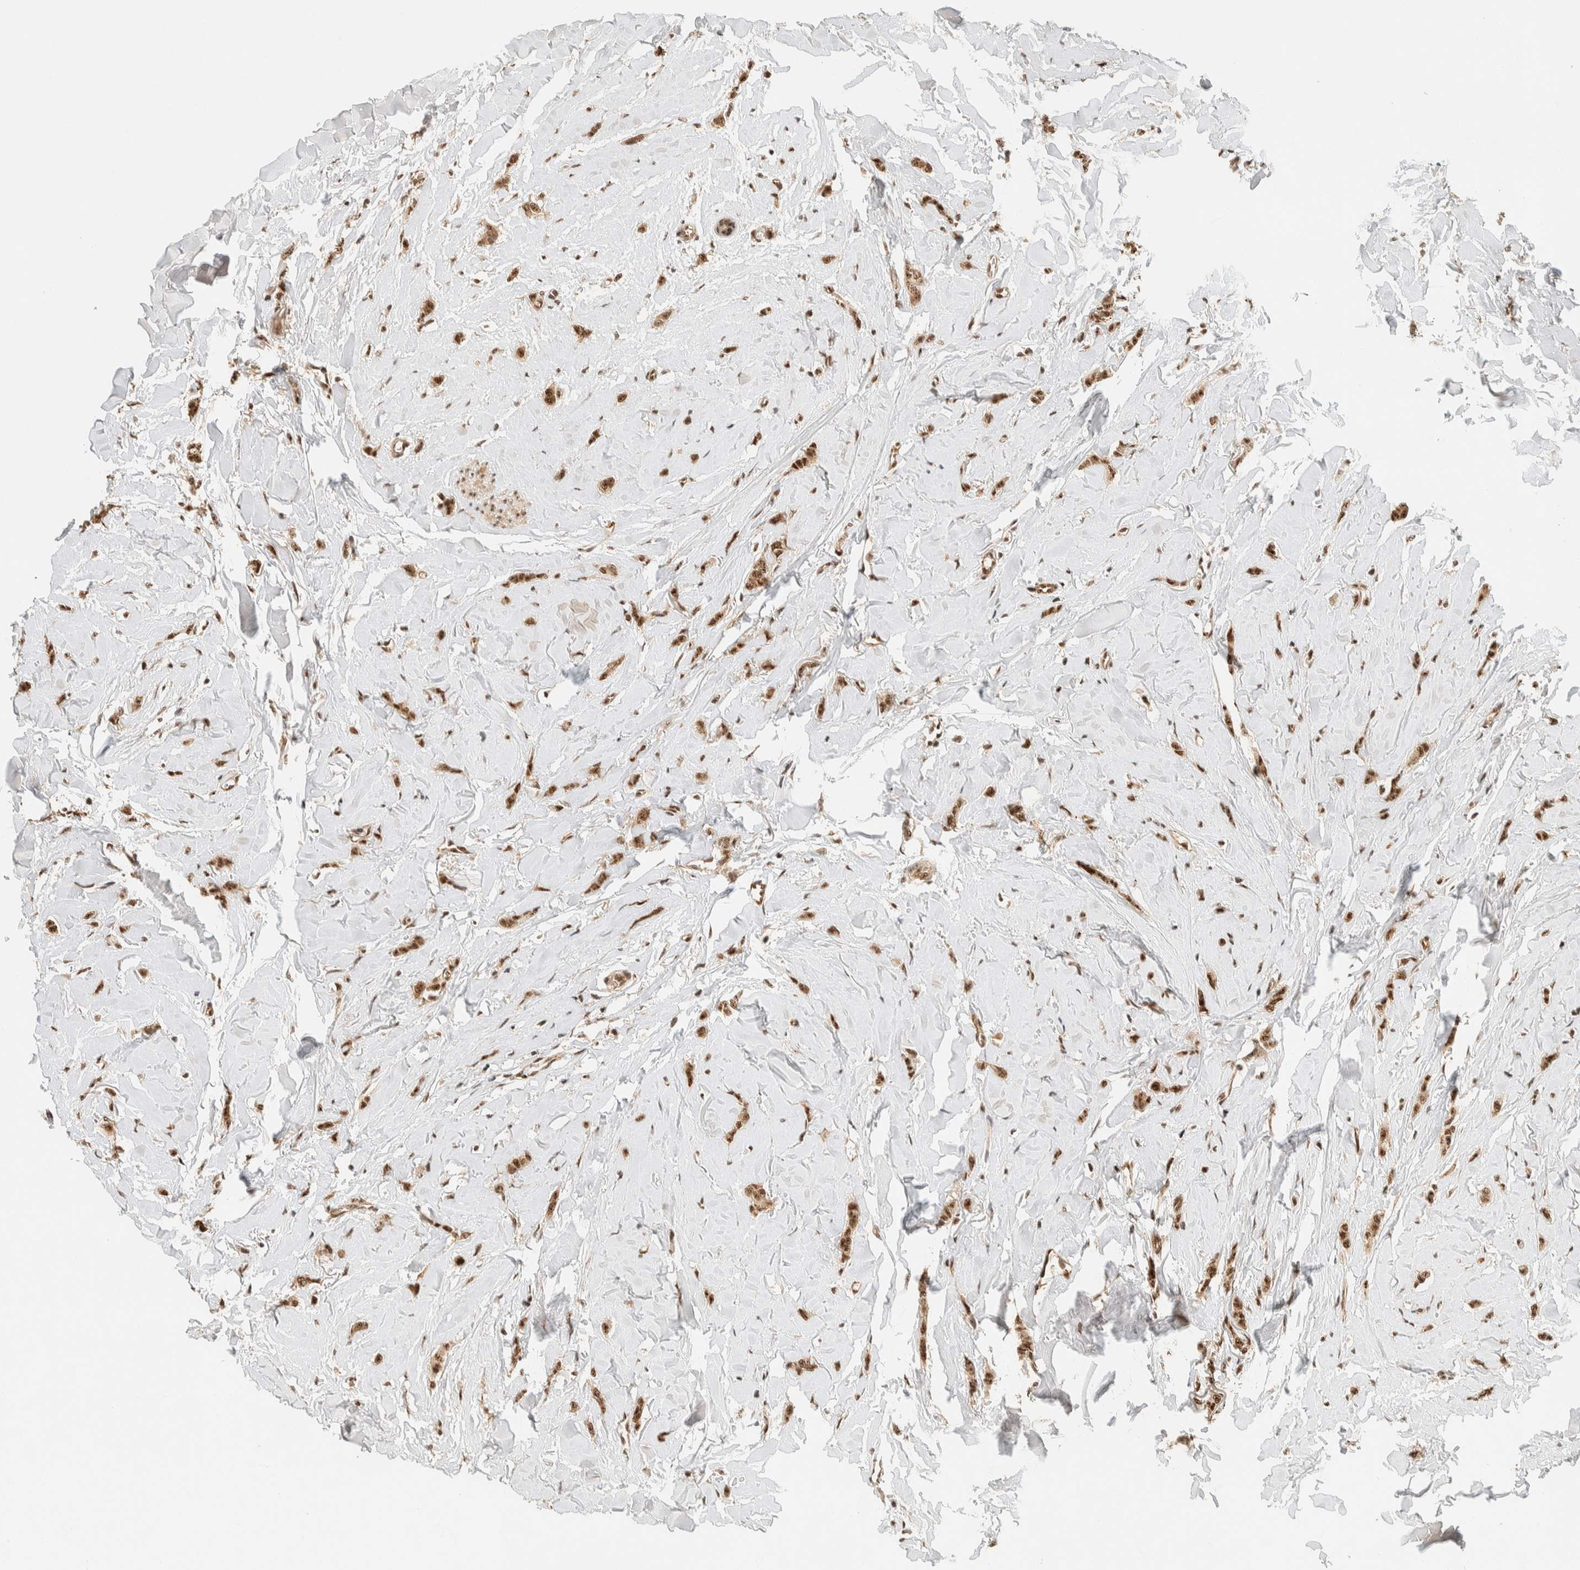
{"staining": {"intensity": "strong", "quantity": ">75%", "location": "cytoplasmic/membranous,nuclear"}, "tissue": "breast cancer", "cell_type": "Tumor cells", "image_type": "cancer", "snomed": [{"axis": "morphology", "description": "Lobular carcinoma"}, {"axis": "topography", "description": "Skin"}, {"axis": "topography", "description": "Breast"}], "caption": "Immunohistochemical staining of human breast lobular carcinoma displays high levels of strong cytoplasmic/membranous and nuclear protein positivity in approximately >75% of tumor cells.", "gene": "SIK1", "patient": {"sex": "female", "age": 46}}